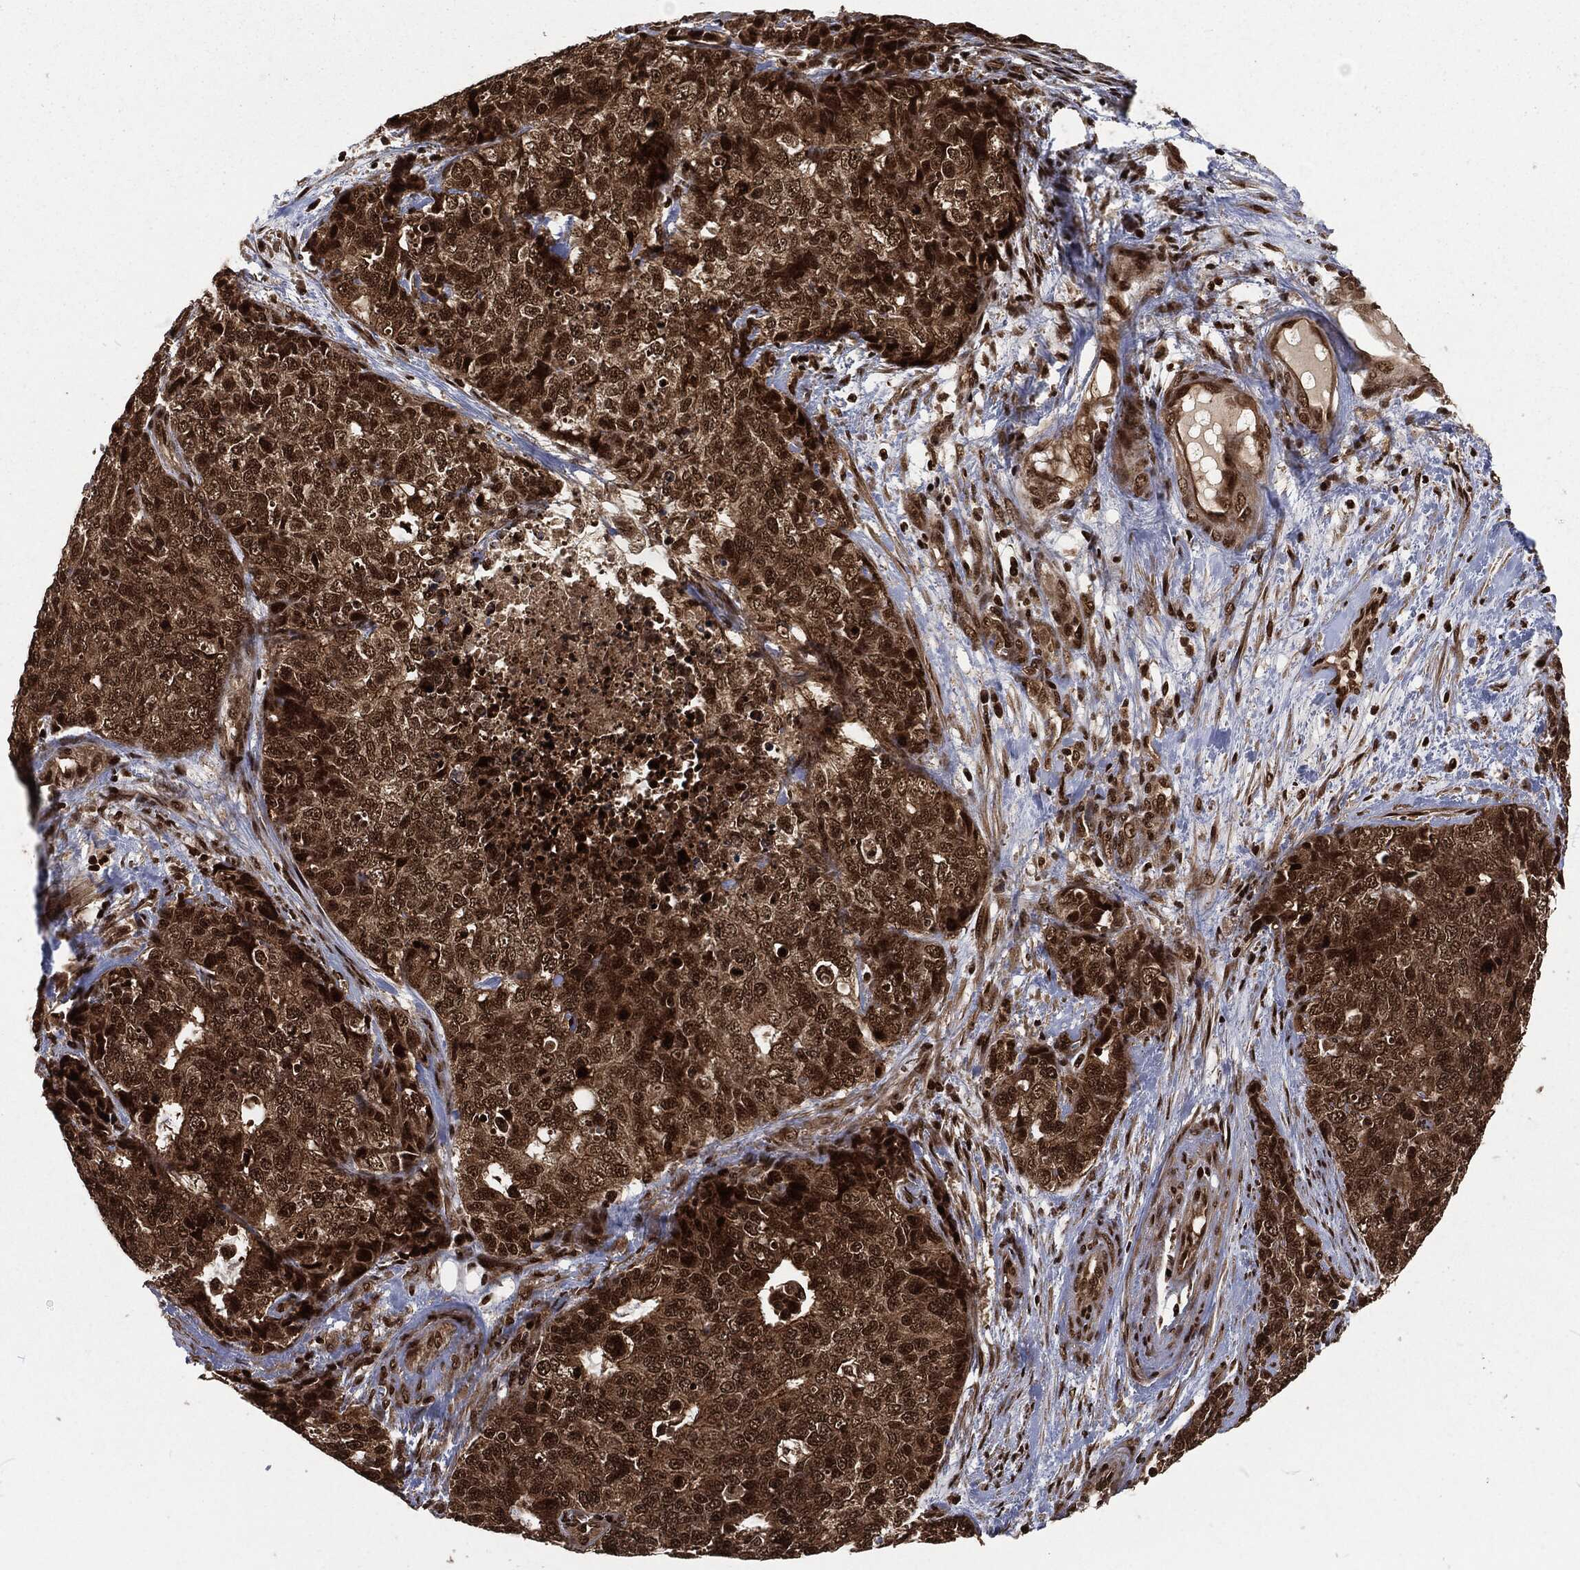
{"staining": {"intensity": "strong", "quantity": "25%-75%", "location": "cytoplasmic/membranous,nuclear"}, "tissue": "cervical cancer", "cell_type": "Tumor cells", "image_type": "cancer", "snomed": [{"axis": "morphology", "description": "Squamous cell carcinoma, NOS"}, {"axis": "topography", "description": "Cervix"}], "caption": "A histopathology image of human cervical cancer (squamous cell carcinoma) stained for a protein shows strong cytoplasmic/membranous and nuclear brown staining in tumor cells.", "gene": "NGRN", "patient": {"sex": "female", "age": 63}}